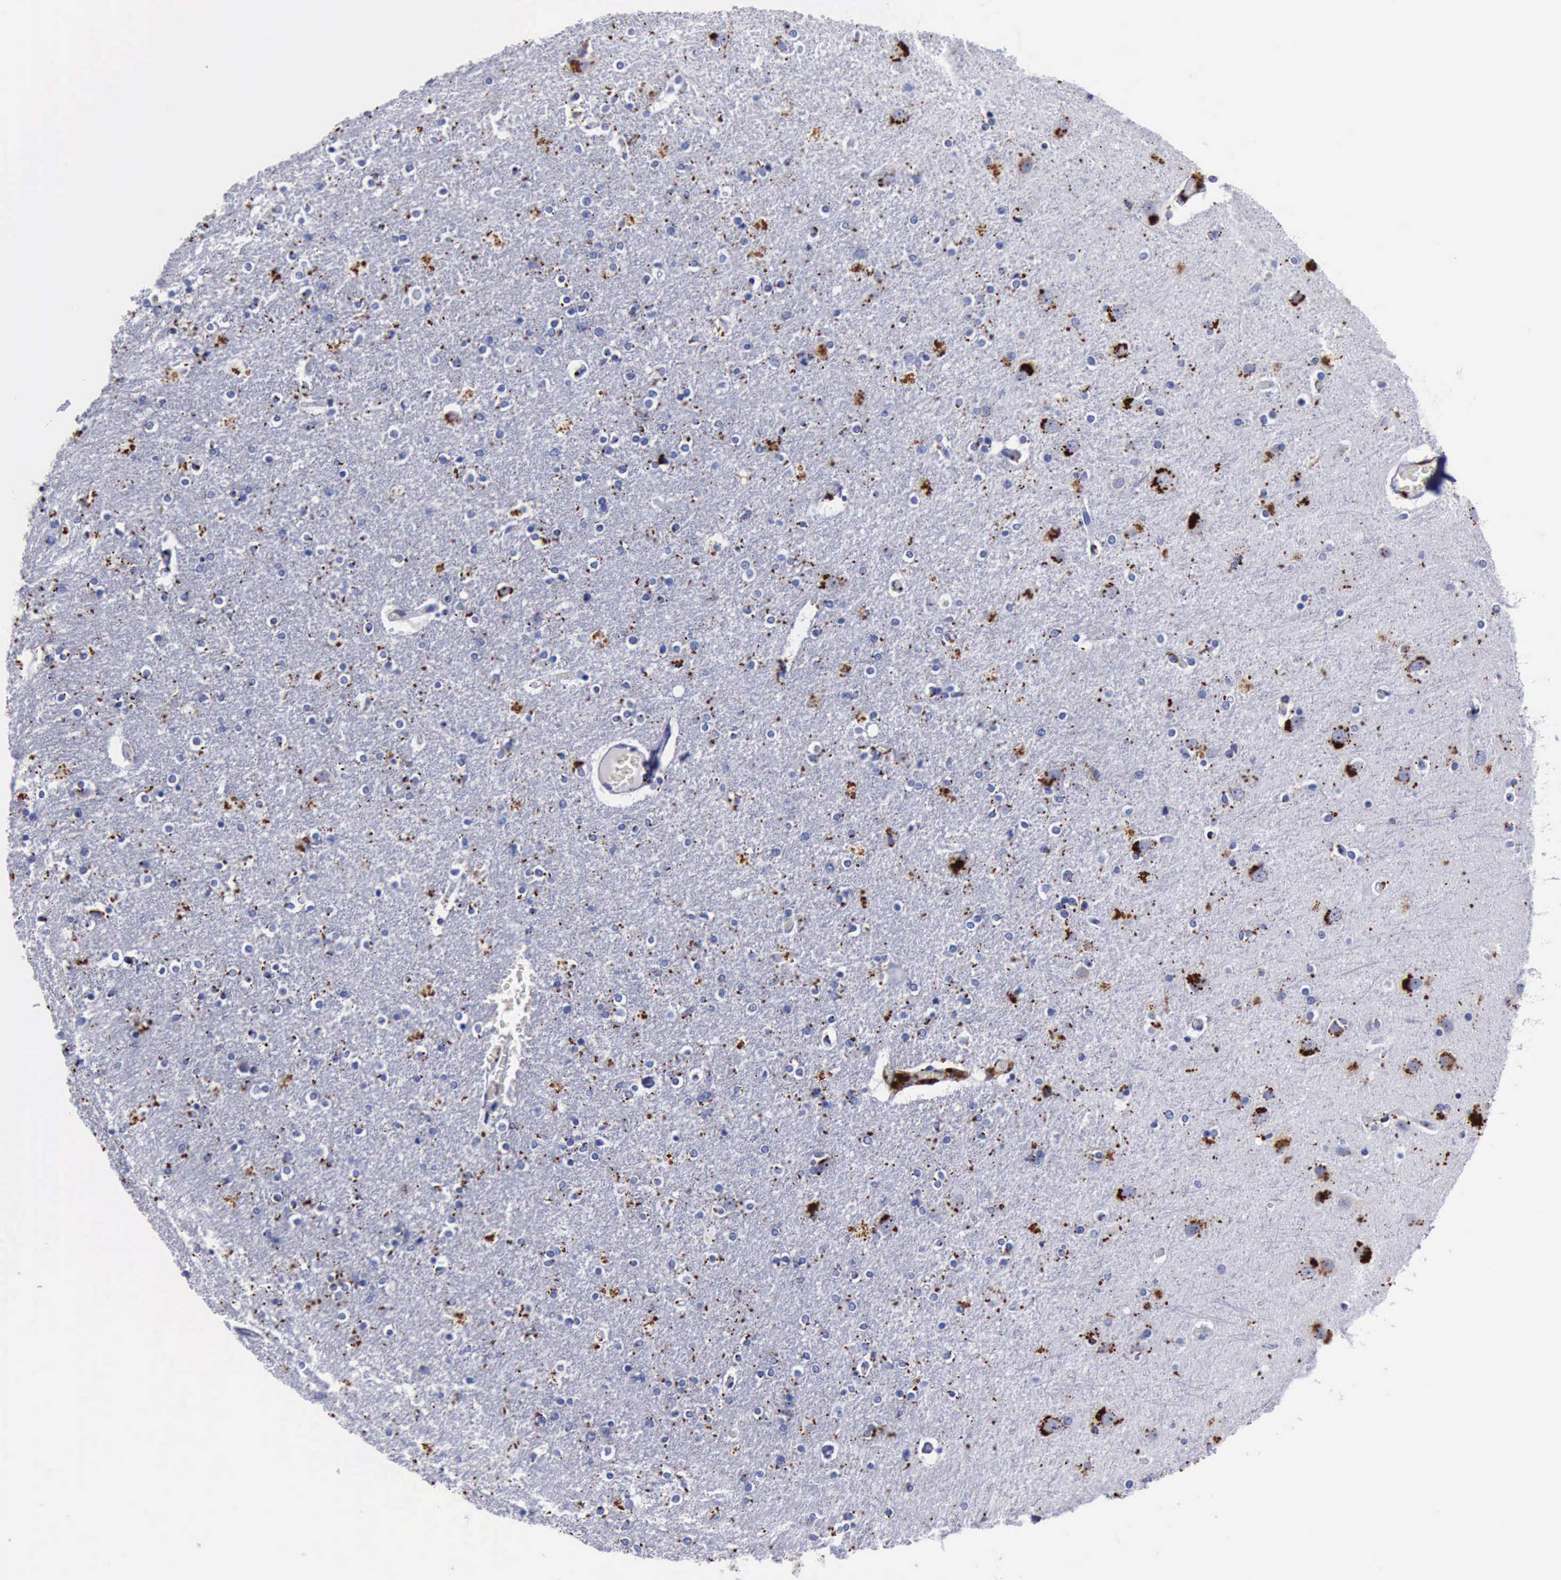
{"staining": {"intensity": "weak", "quantity": "<25%", "location": "cytoplasmic/membranous"}, "tissue": "caudate", "cell_type": "Glial cells", "image_type": "normal", "snomed": [{"axis": "morphology", "description": "Normal tissue, NOS"}, {"axis": "topography", "description": "Lateral ventricle wall"}], "caption": "Immunohistochemical staining of normal human caudate shows no significant expression in glial cells.", "gene": "CTSD", "patient": {"sex": "female", "age": 54}}